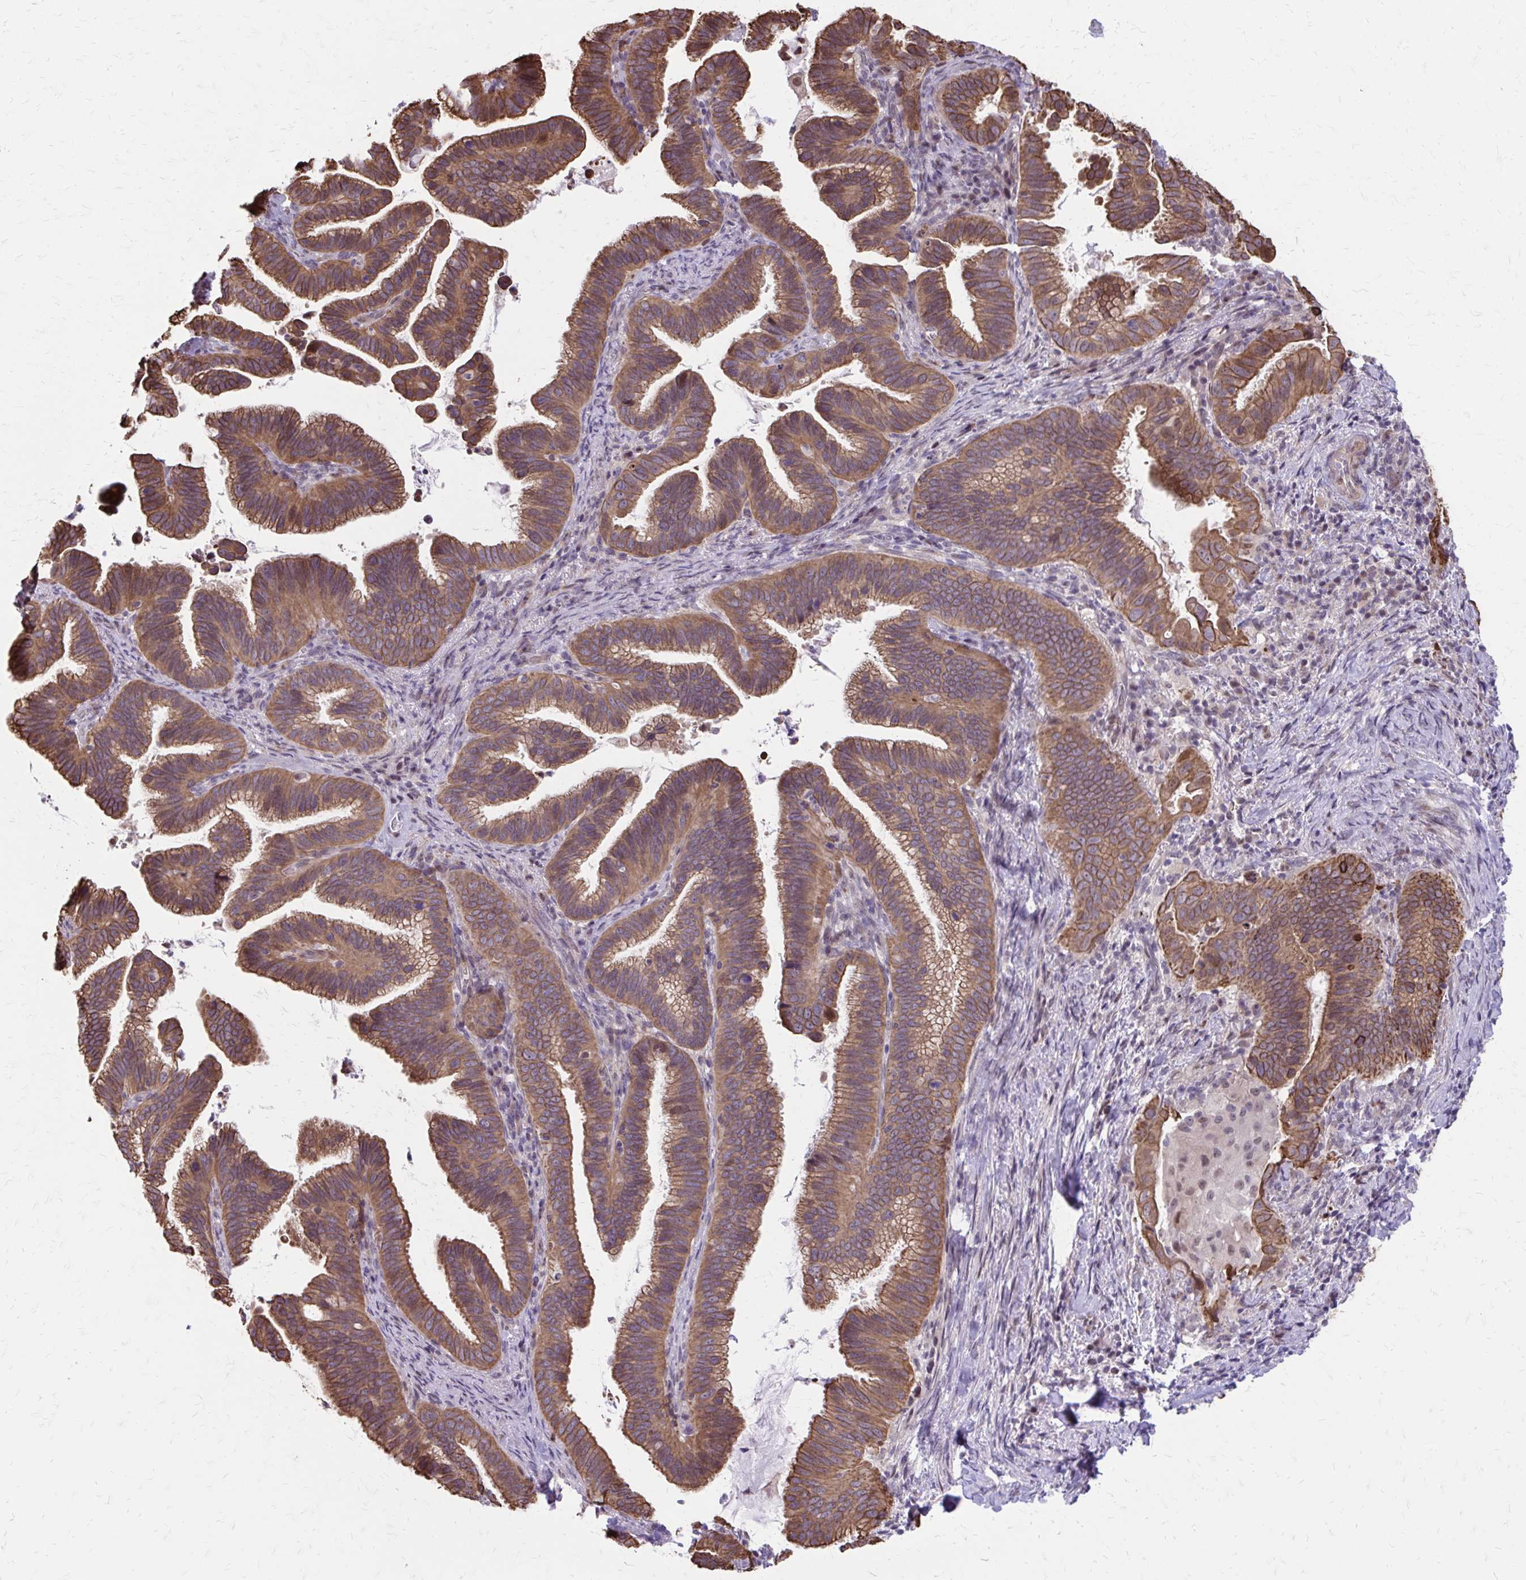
{"staining": {"intensity": "moderate", "quantity": ">75%", "location": "cytoplasmic/membranous"}, "tissue": "cervical cancer", "cell_type": "Tumor cells", "image_type": "cancer", "snomed": [{"axis": "morphology", "description": "Adenocarcinoma, NOS"}, {"axis": "topography", "description": "Cervix"}], "caption": "Immunohistochemistry (IHC) (DAB) staining of adenocarcinoma (cervical) reveals moderate cytoplasmic/membranous protein expression in about >75% of tumor cells.", "gene": "ANKRD30B", "patient": {"sex": "female", "age": 61}}